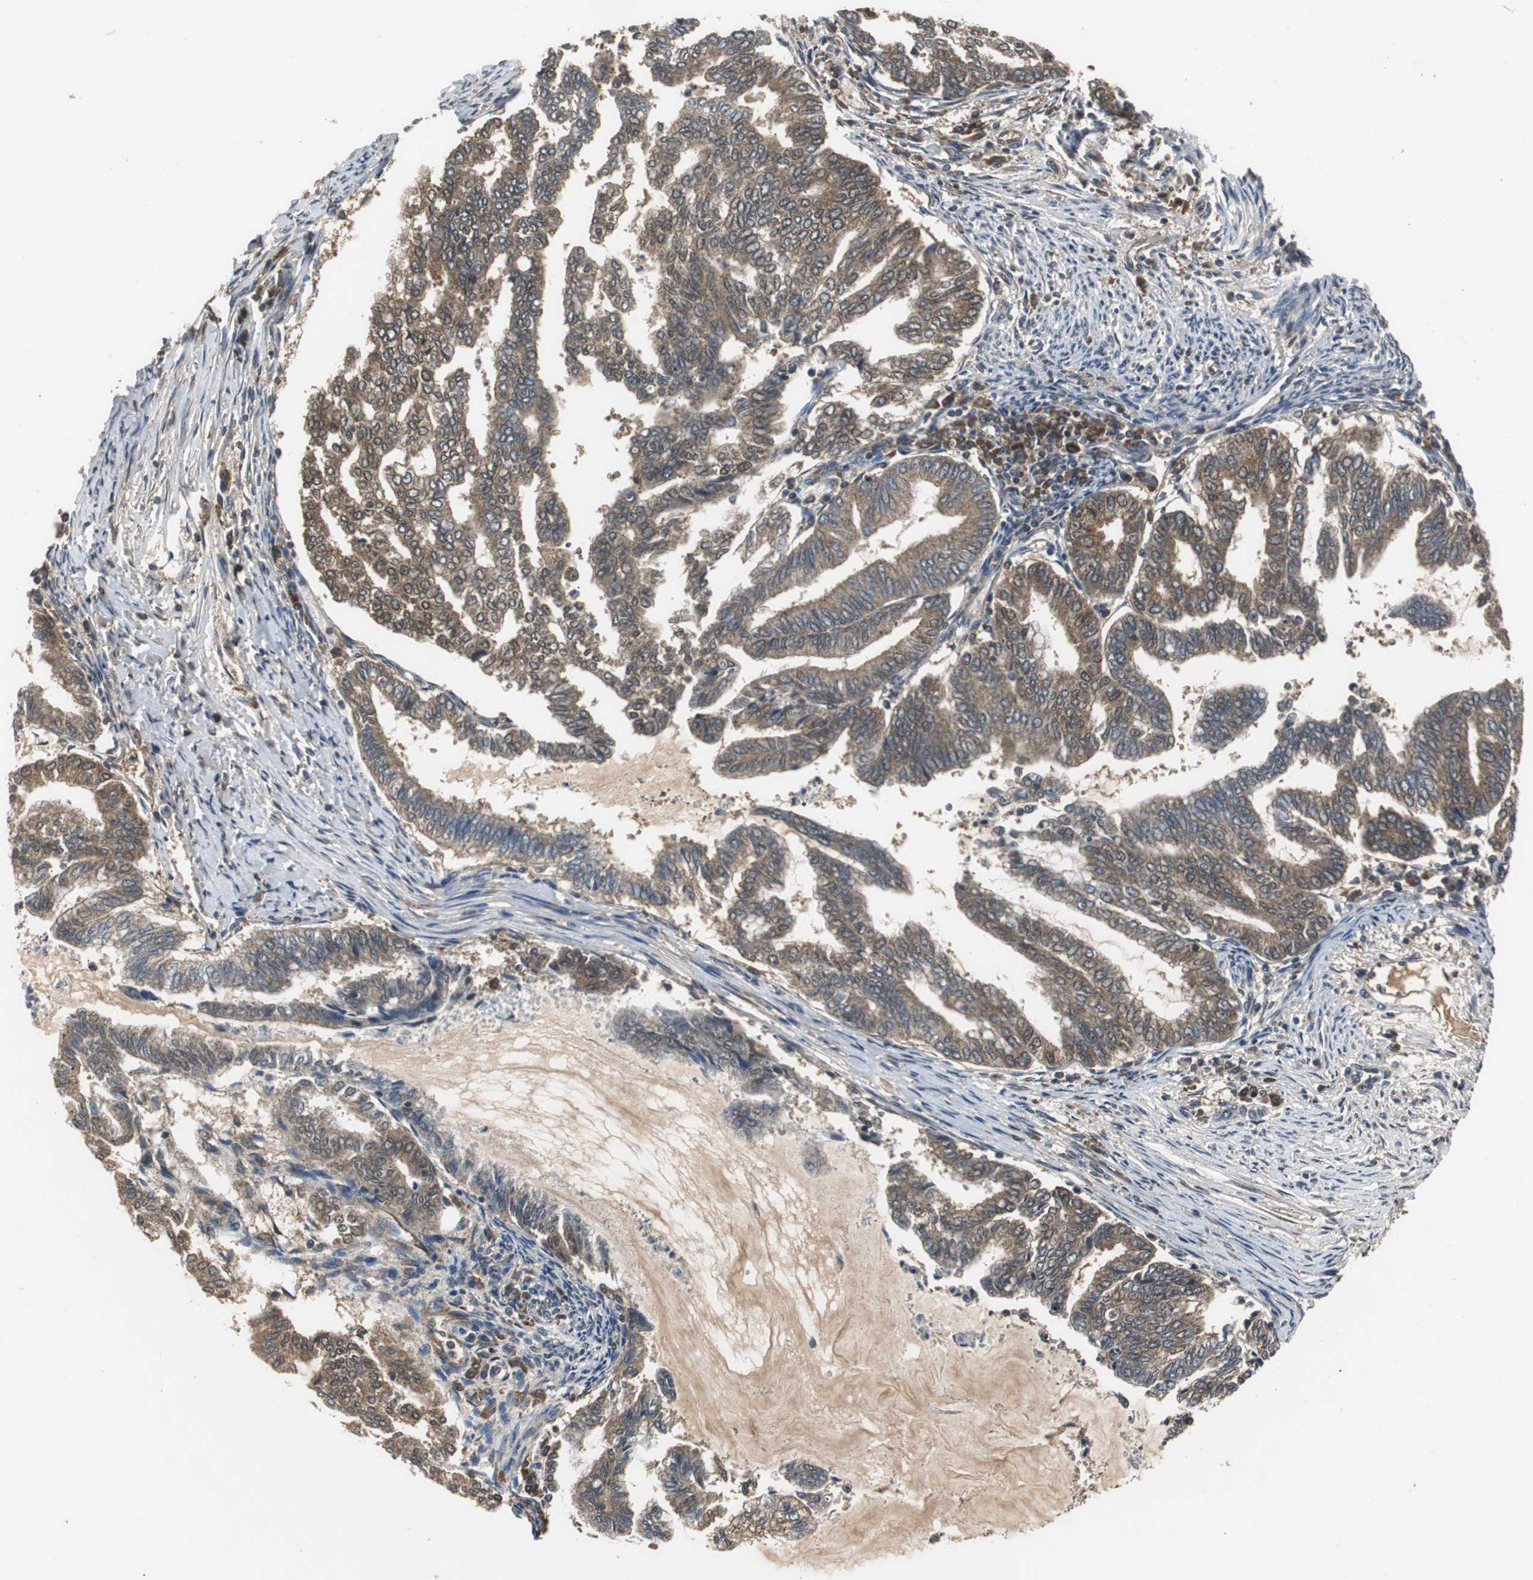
{"staining": {"intensity": "moderate", "quantity": ">75%", "location": "cytoplasmic/membranous"}, "tissue": "endometrial cancer", "cell_type": "Tumor cells", "image_type": "cancer", "snomed": [{"axis": "morphology", "description": "Adenocarcinoma, NOS"}, {"axis": "topography", "description": "Endometrium"}], "caption": "IHC (DAB (3,3'-diaminobenzidine)) staining of endometrial cancer shows moderate cytoplasmic/membranous protein staining in approximately >75% of tumor cells.", "gene": "VBP1", "patient": {"sex": "female", "age": 79}}